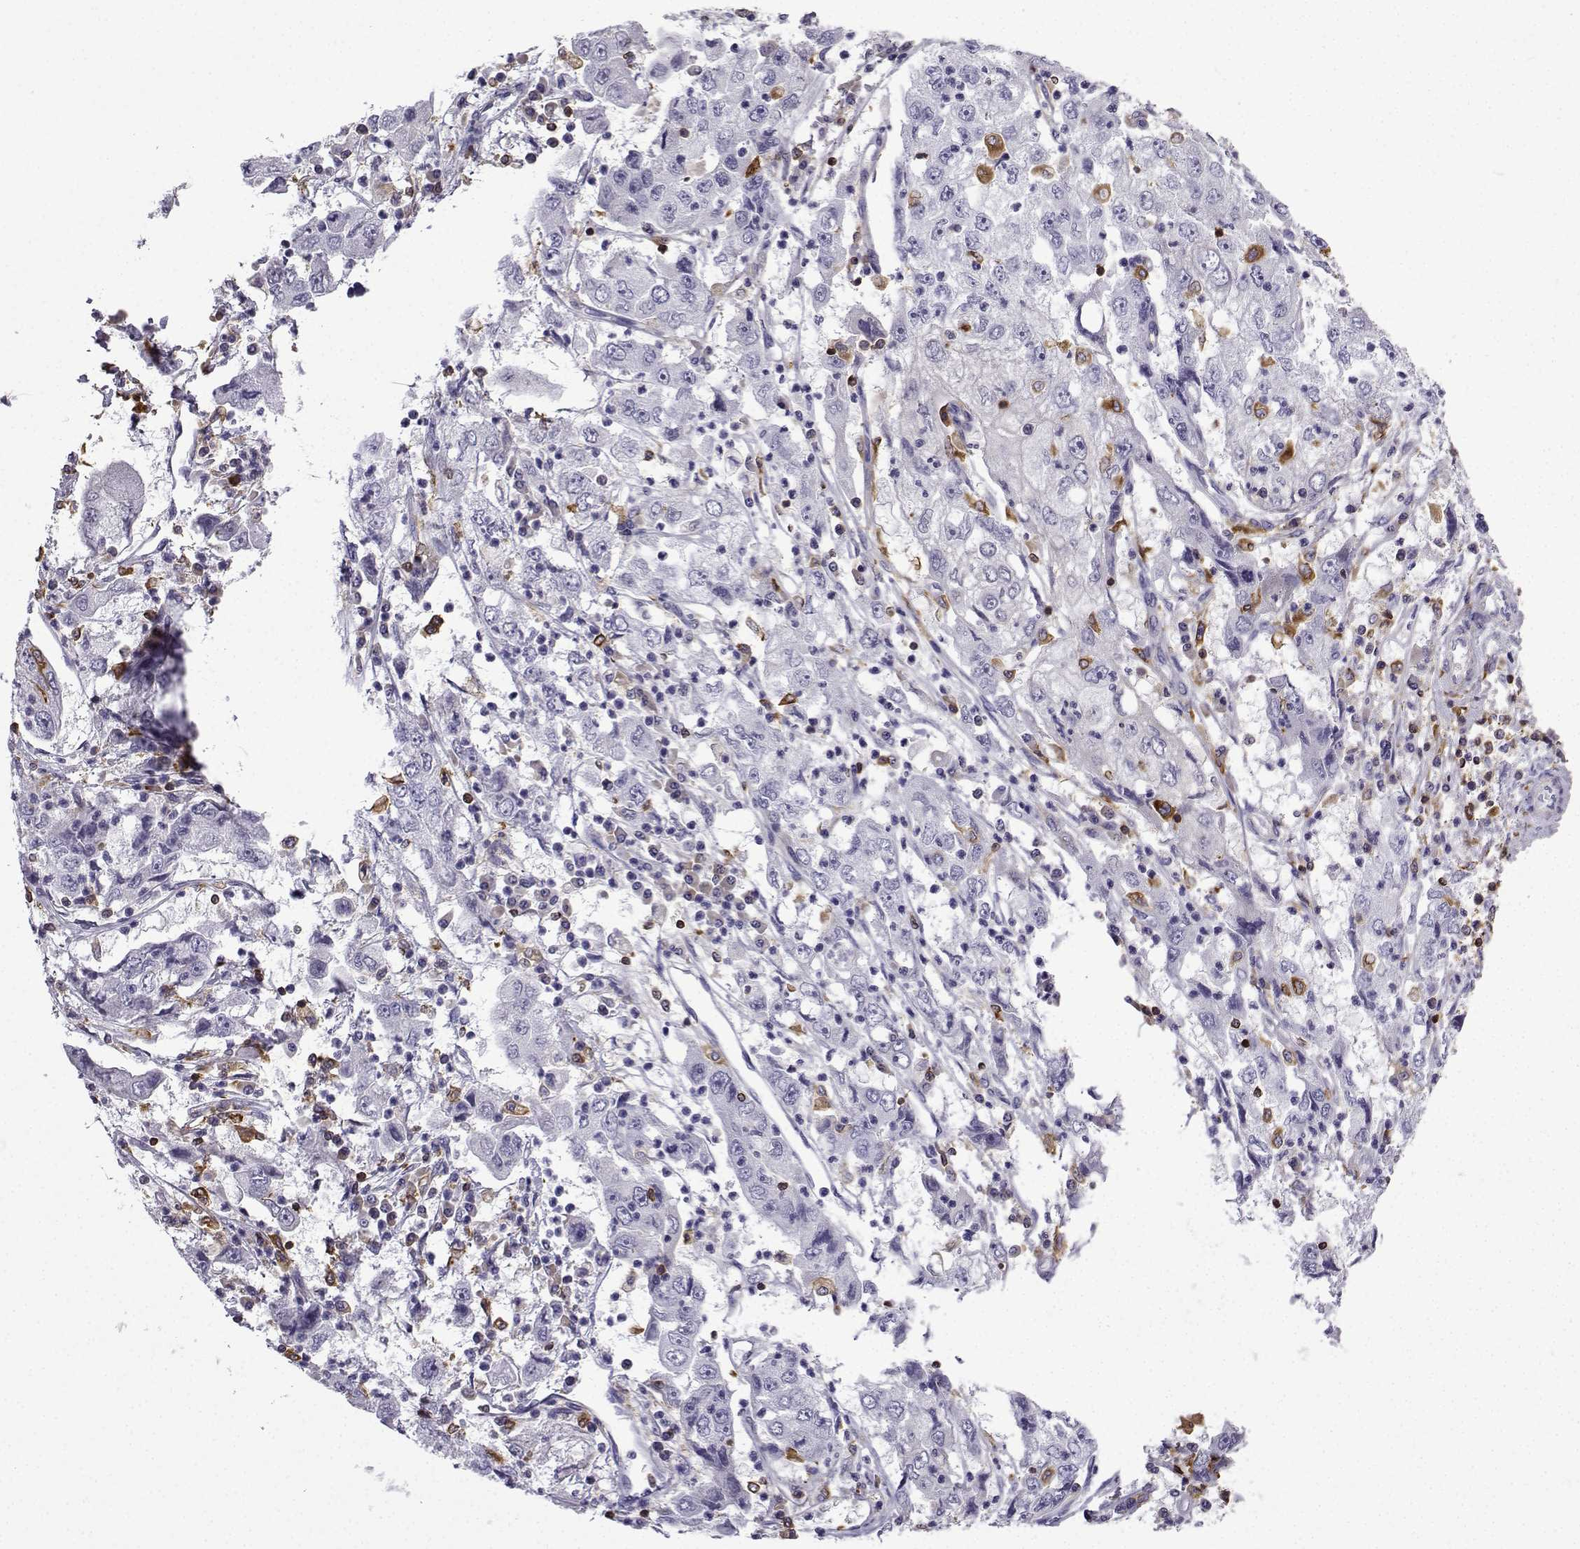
{"staining": {"intensity": "negative", "quantity": "none", "location": "none"}, "tissue": "cervical cancer", "cell_type": "Tumor cells", "image_type": "cancer", "snomed": [{"axis": "morphology", "description": "Squamous cell carcinoma, NOS"}, {"axis": "topography", "description": "Cervix"}], "caption": "IHC histopathology image of neoplastic tissue: squamous cell carcinoma (cervical) stained with DAB (3,3'-diaminobenzidine) reveals no significant protein positivity in tumor cells.", "gene": "DOCK10", "patient": {"sex": "female", "age": 36}}